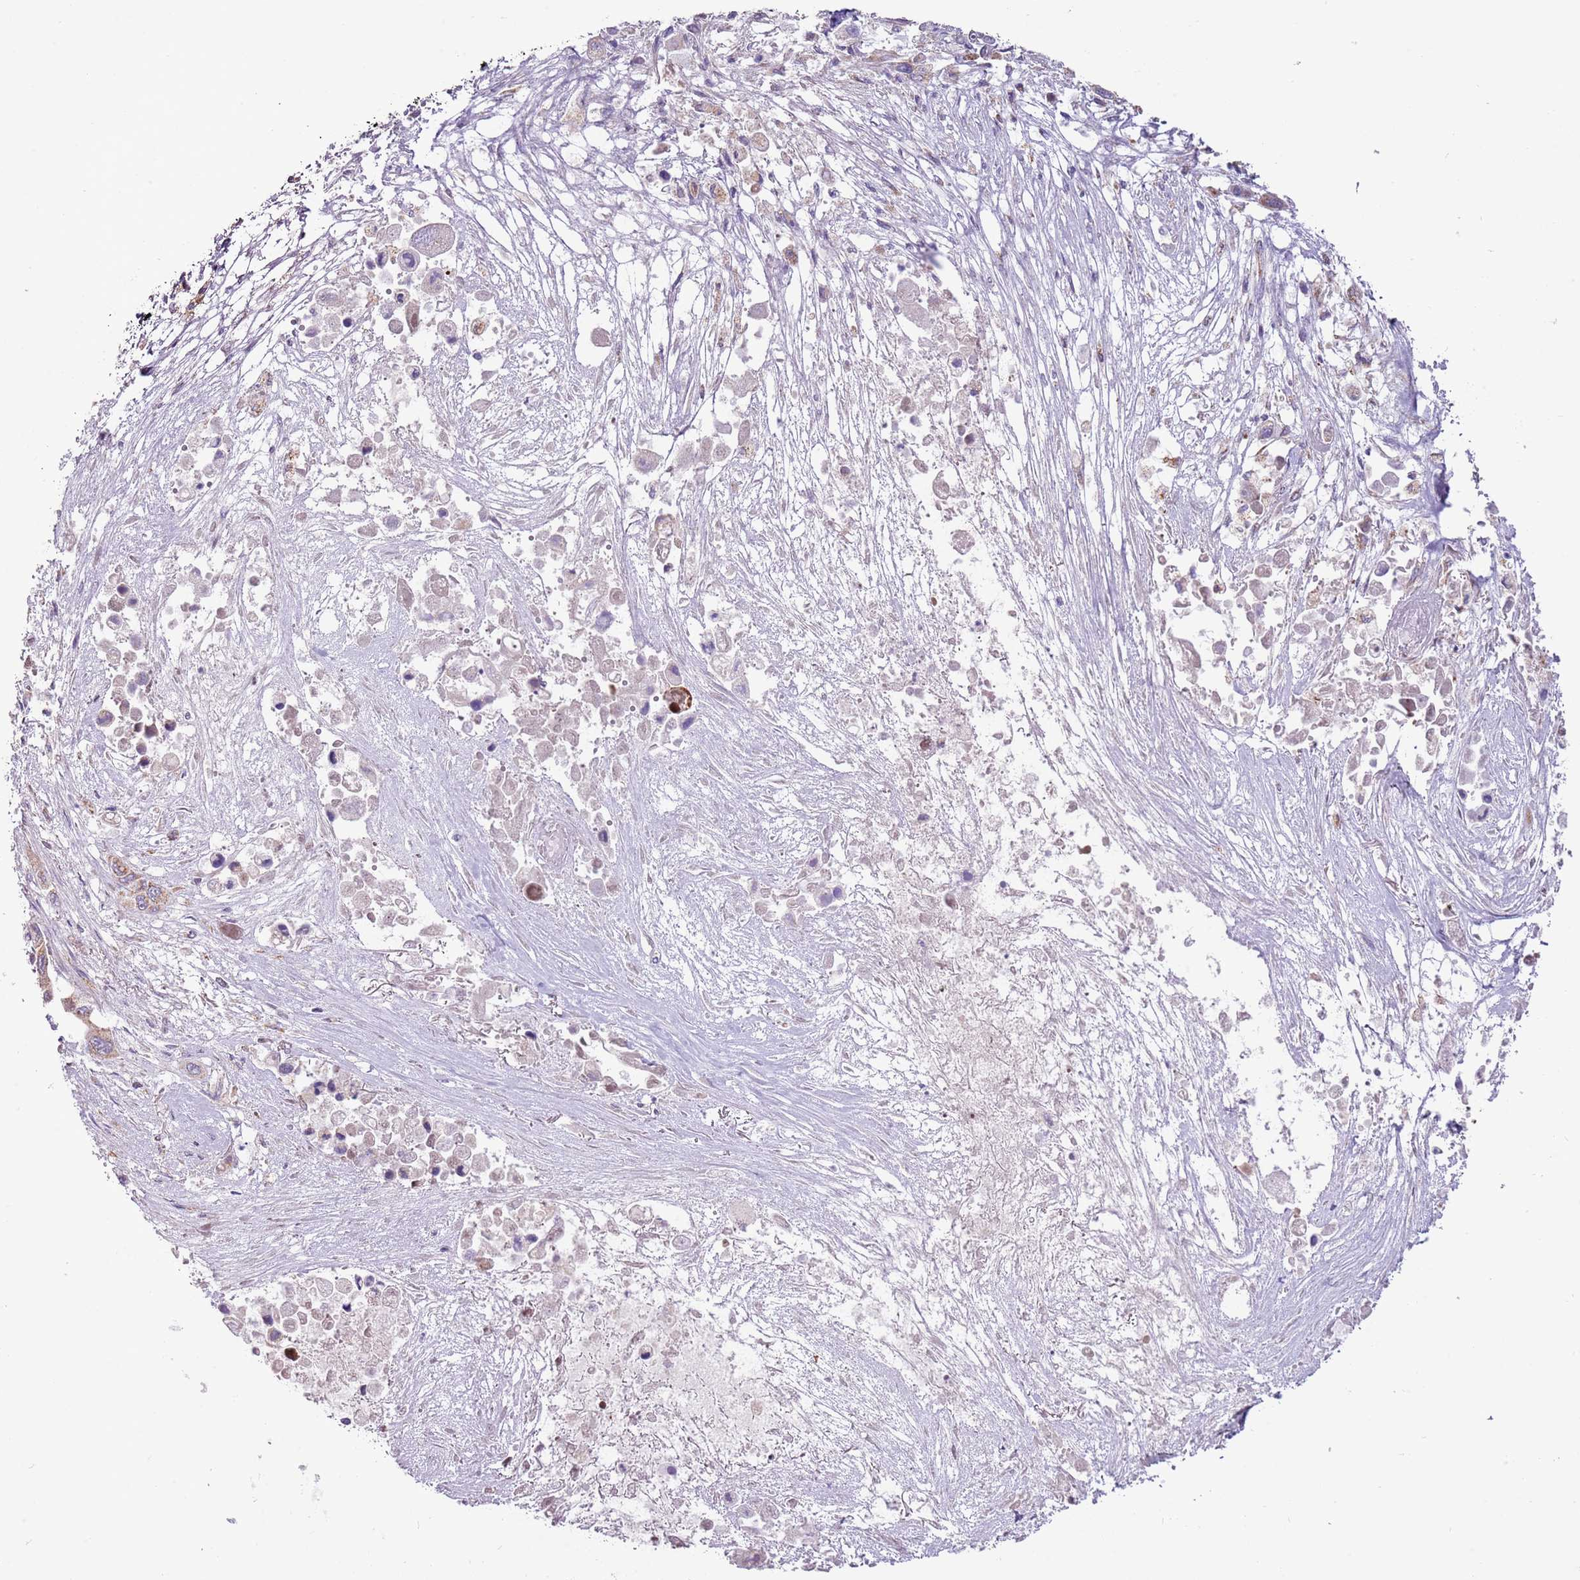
{"staining": {"intensity": "weak", "quantity": "<25%", "location": "cytoplasmic/membranous"}, "tissue": "pancreatic cancer", "cell_type": "Tumor cells", "image_type": "cancer", "snomed": [{"axis": "morphology", "description": "Adenocarcinoma, NOS"}, {"axis": "topography", "description": "Pancreas"}], "caption": "An image of human pancreatic cancer is negative for staining in tumor cells.", "gene": "MLLT11", "patient": {"sex": "male", "age": 92}}